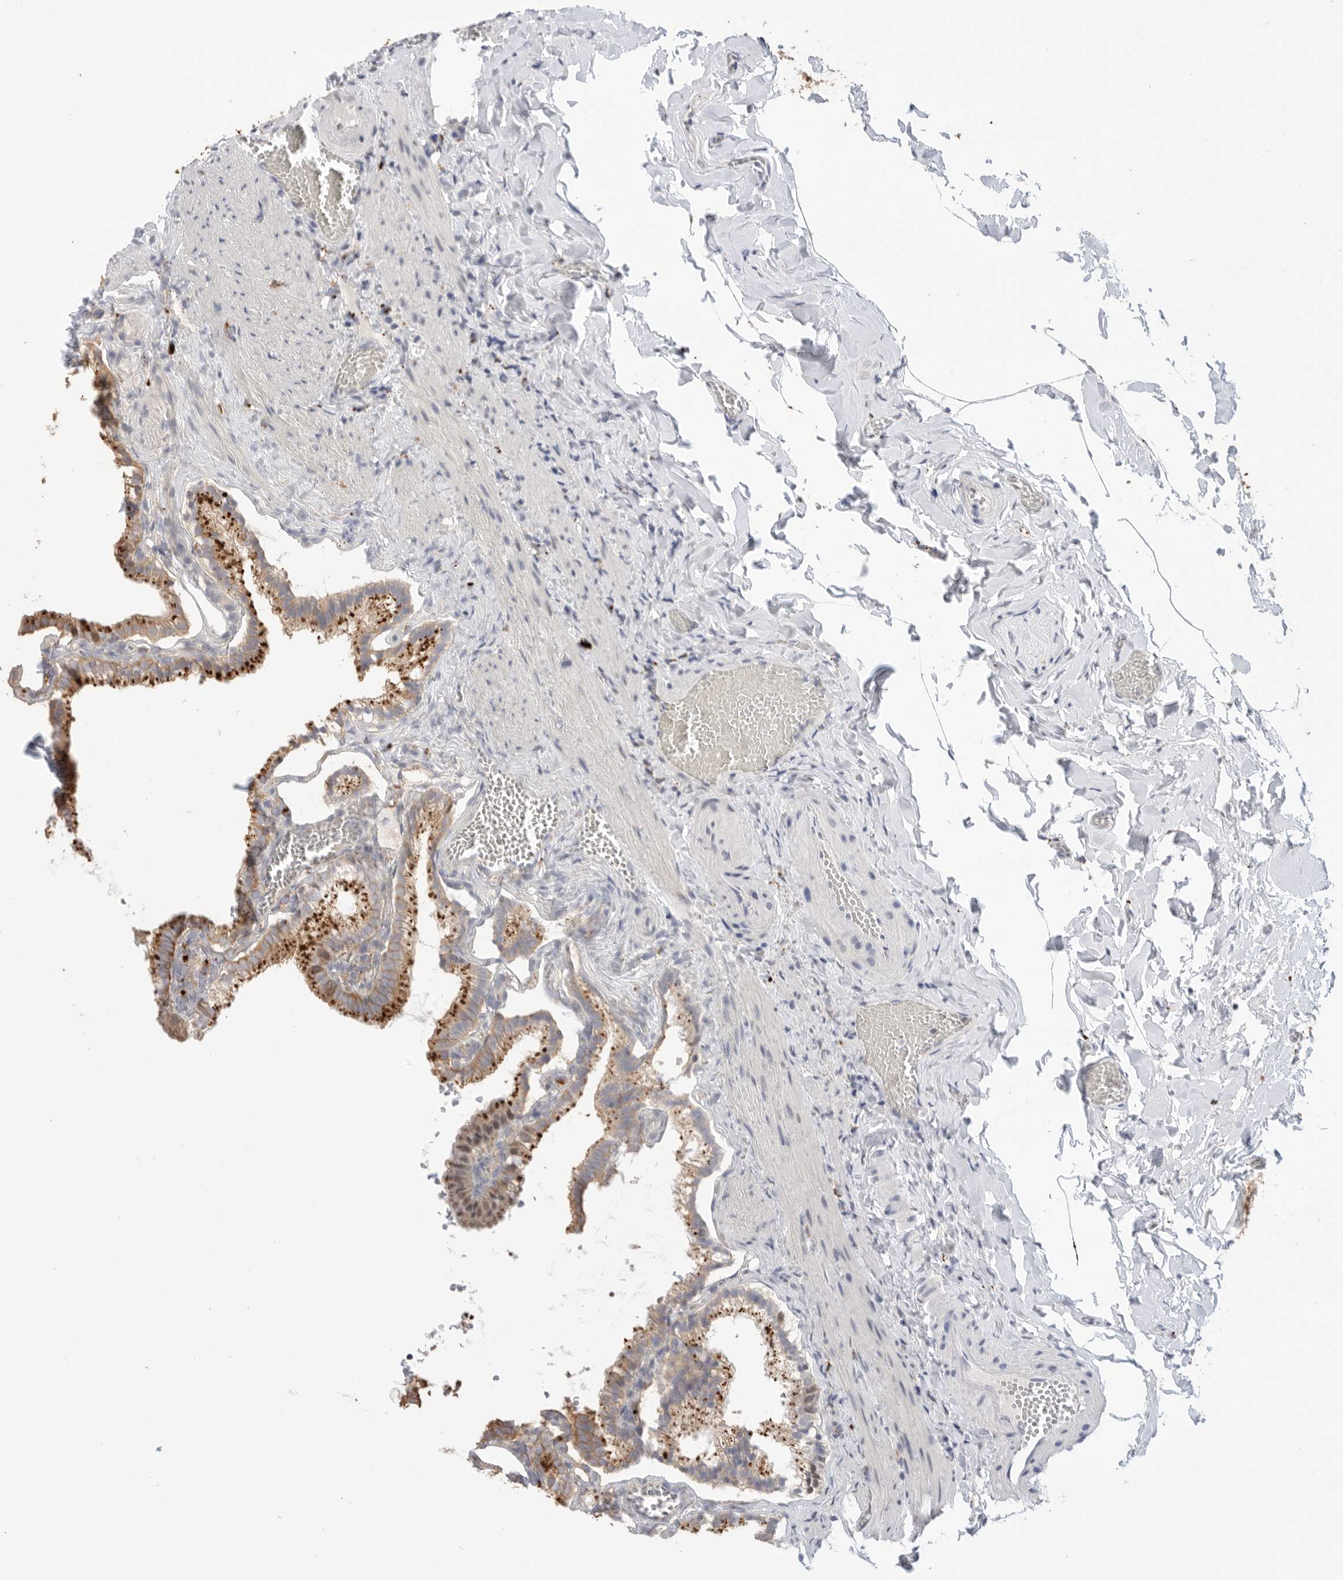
{"staining": {"intensity": "strong", "quantity": ">75%", "location": "cytoplasmic/membranous"}, "tissue": "gallbladder", "cell_type": "Glandular cells", "image_type": "normal", "snomed": [{"axis": "morphology", "description": "Normal tissue, NOS"}, {"axis": "topography", "description": "Gallbladder"}], "caption": "Immunohistochemical staining of benign human gallbladder reveals >75% levels of strong cytoplasmic/membranous protein positivity in approximately >75% of glandular cells.", "gene": "GGH", "patient": {"sex": "male", "age": 38}}